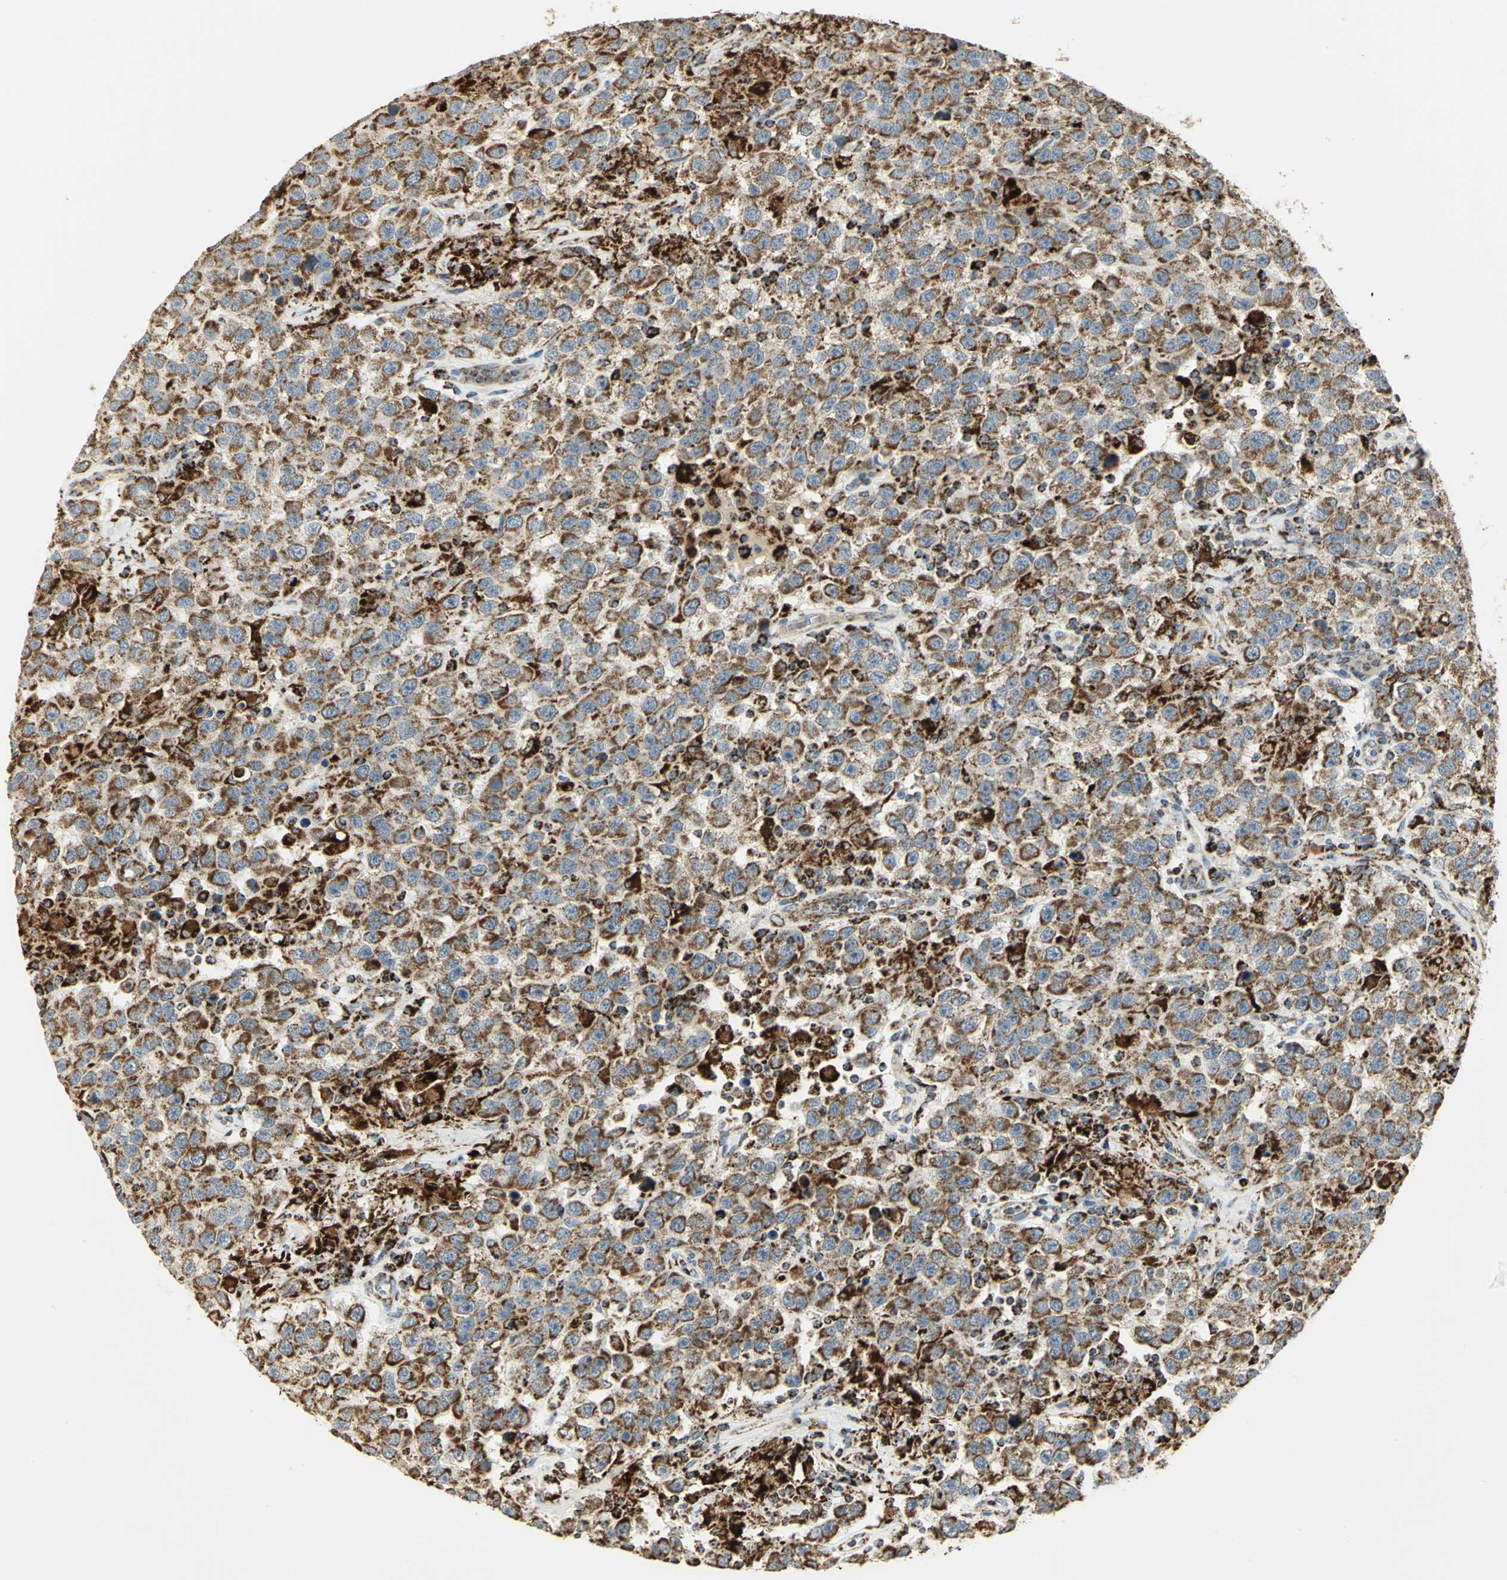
{"staining": {"intensity": "moderate", "quantity": ">75%", "location": "cytoplasmic/membranous"}, "tissue": "testis cancer", "cell_type": "Tumor cells", "image_type": "cancer", "snomed": [{"axis": "morphology", "description": "Seminoma, NOS"}, {"axis": "topography", "description": "Testis"}], "caption": "An immunohistochemistry histopathology image of neoplastic tissue is shown. Protein staining in brown highlights moderate cytoplasmic/membranous positivity in testis seminoma within tumor cells.", "gene": "VDAC1", "patient": {"sex": "male", "age": 41}}